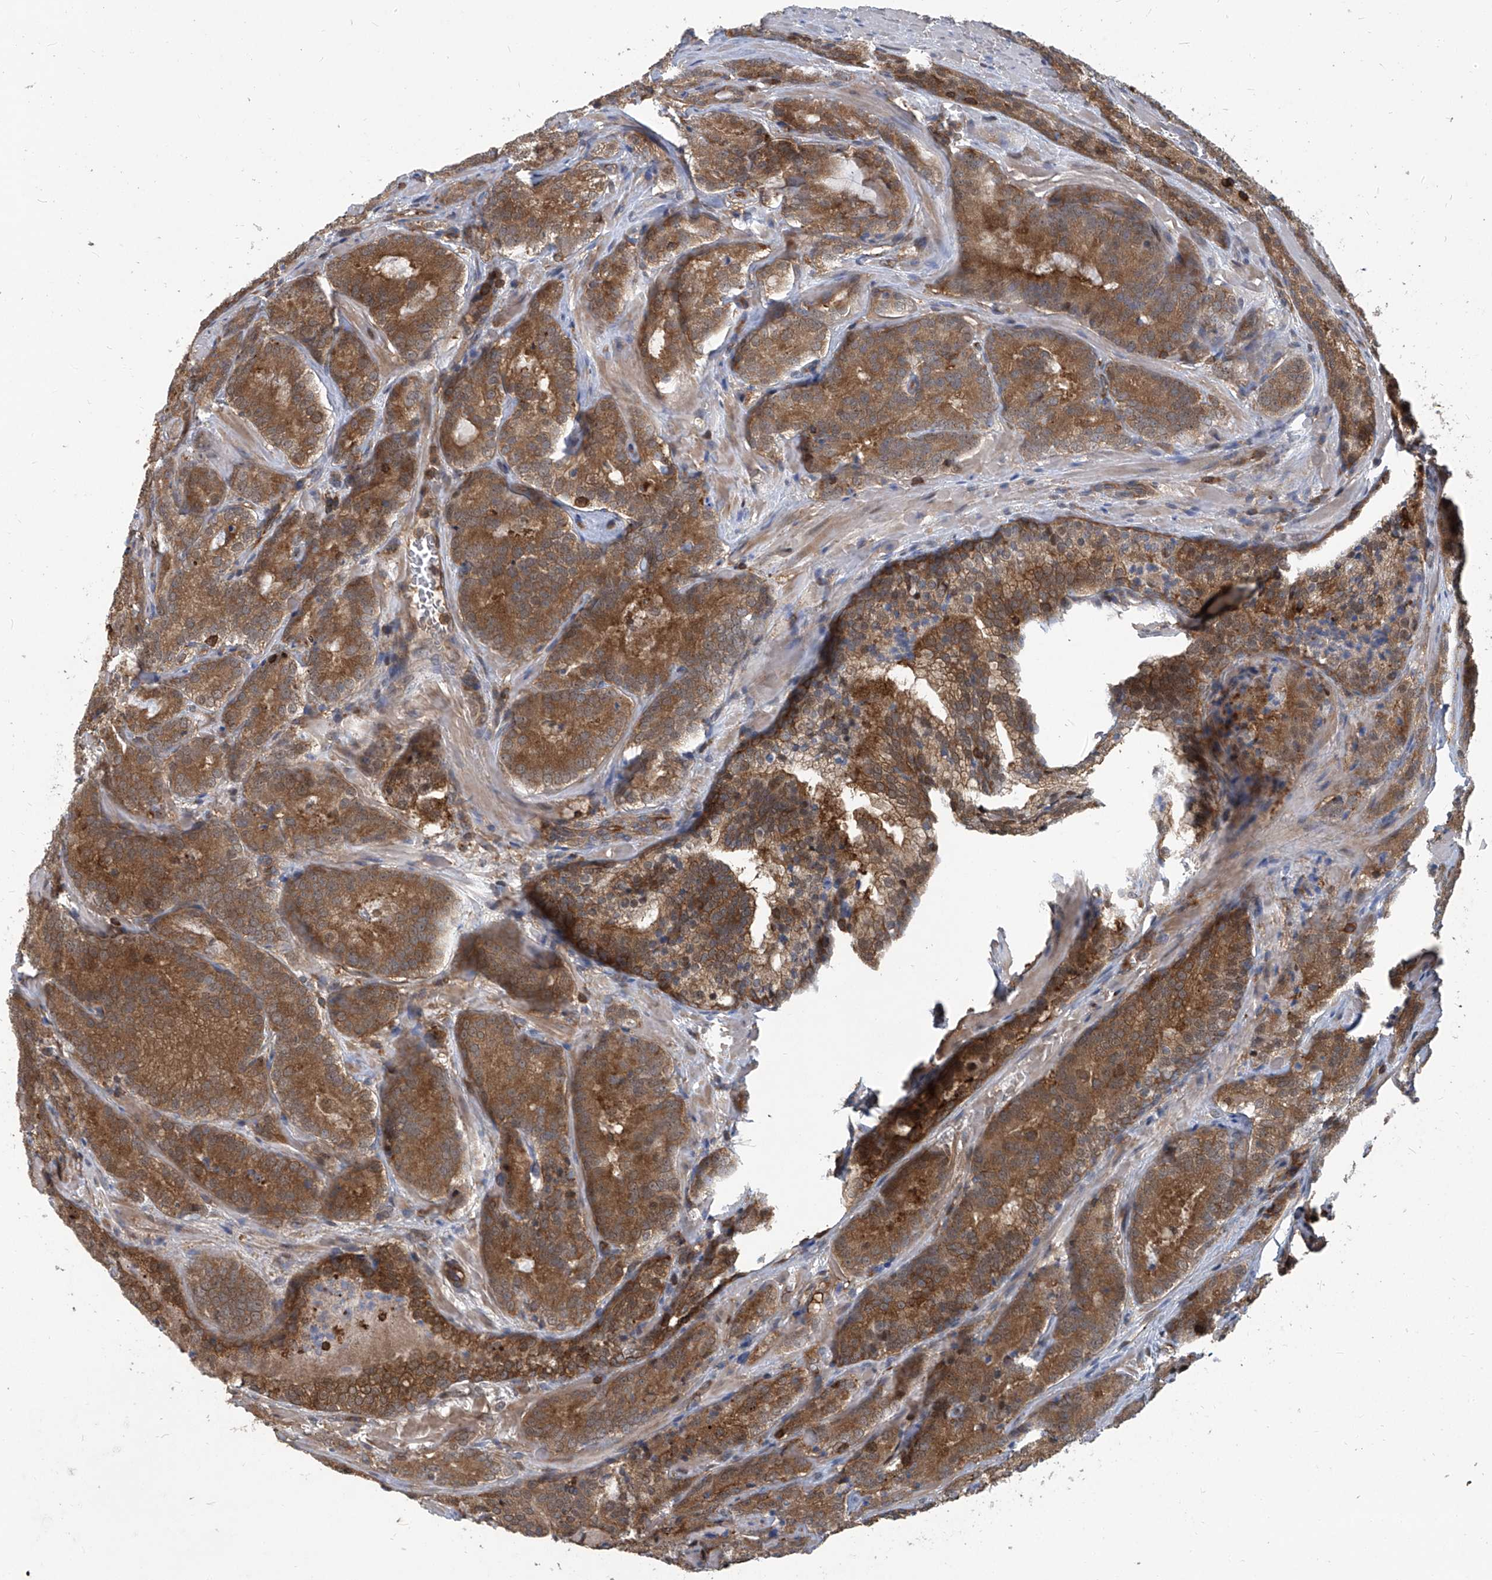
{"staining": {"intensity": "moderate", "quantity": ">75%", "location": "cytoplasmic/membranous"}, "tissue": "prostate cancer", "cell_type": "Tumor cells", "image_type": "cancer", "snomed": [{"axis": "morphology", "description": "Adenocarcinoma, High grade"}, {"axis": "topography", "description": "Prostate"}], "caption": "Human prostate cancer stained with a brown dye displays moderate cytoplasmic/membranous positive positivity in about >75% of tumor cells.", "gene": "PSMB1", "patient": {"sex": "male", "age": 57}}